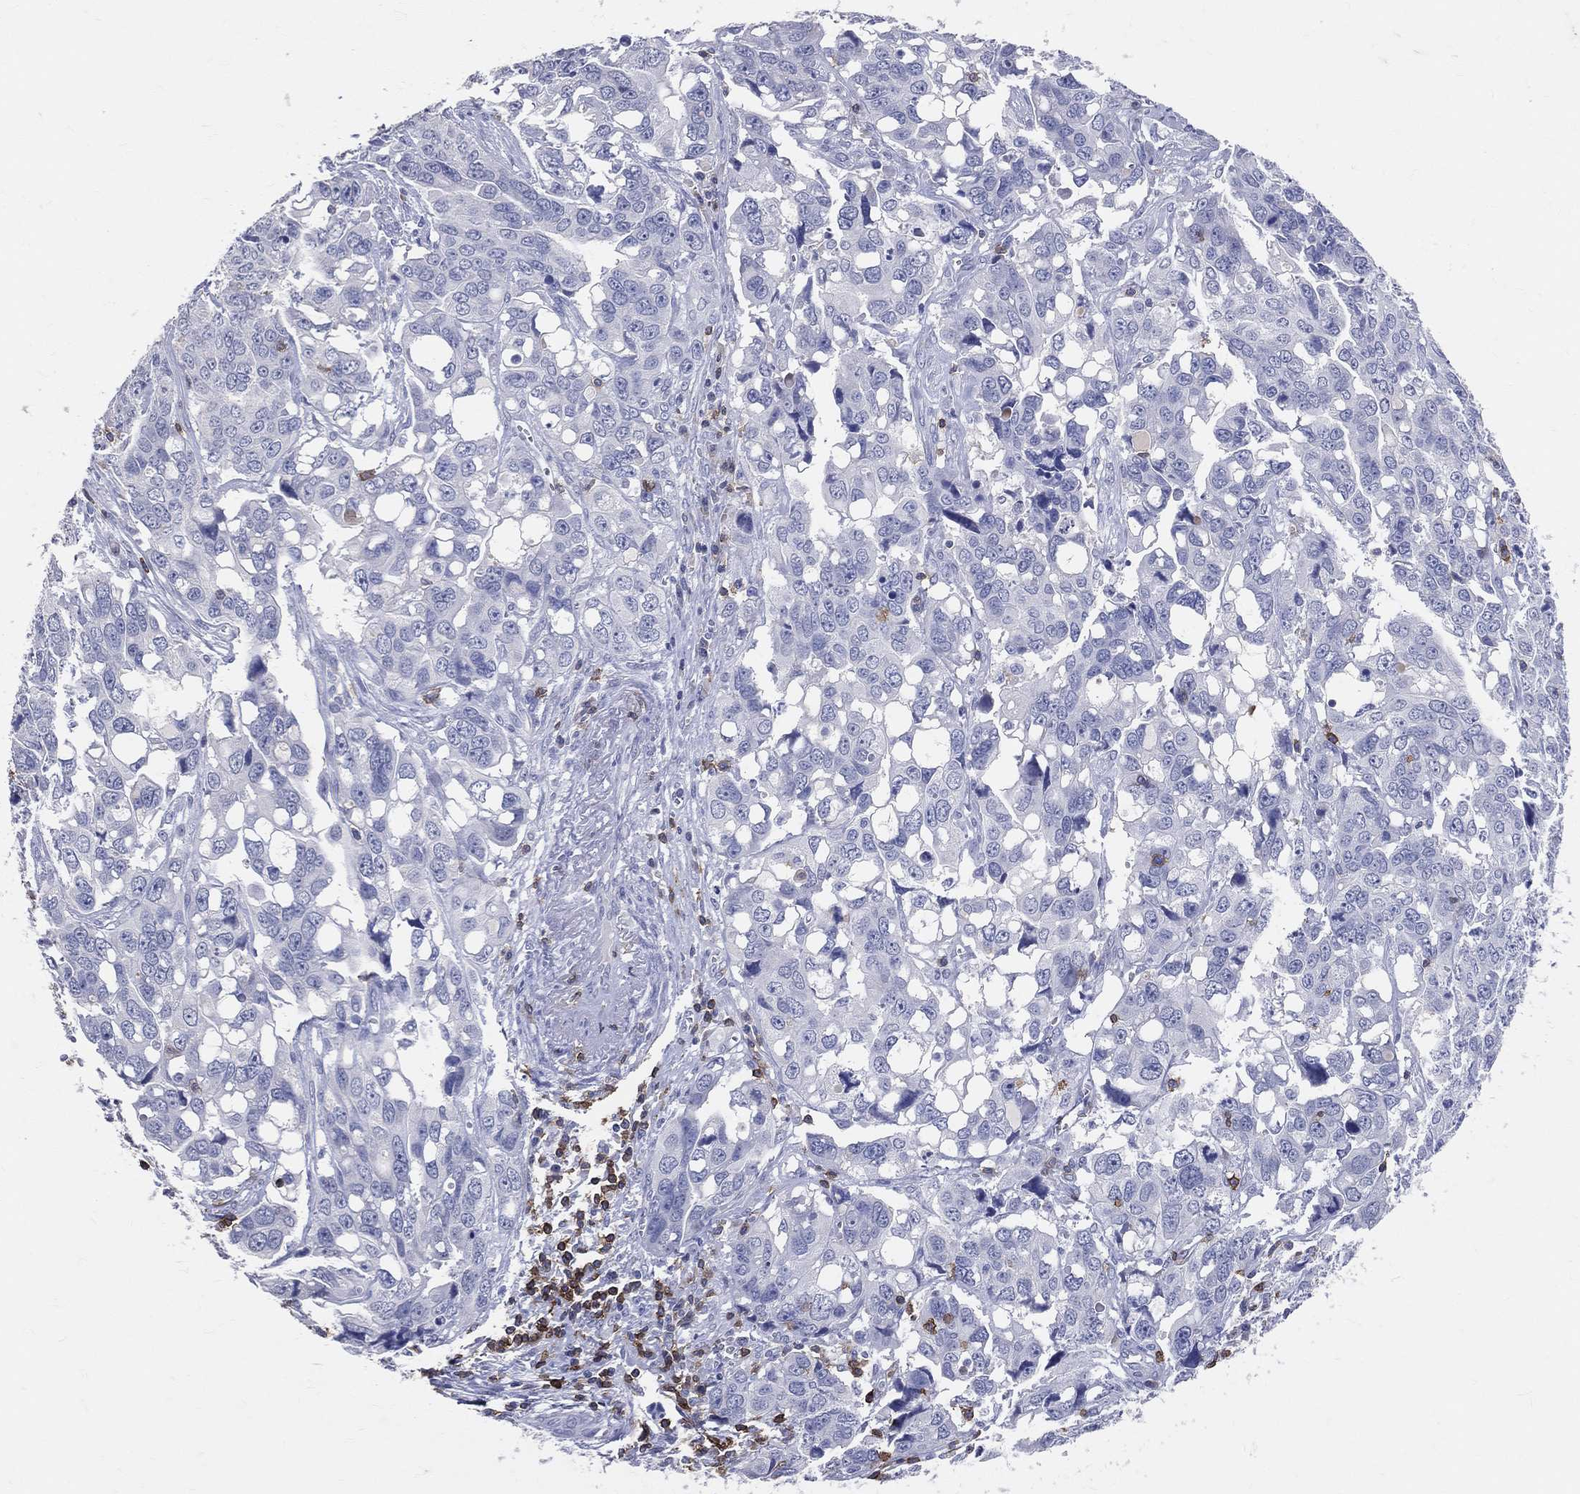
{"staining": {"intensity": "negative", "quantity": "none", "location": "none"}, "tissue": "ovarian cancer", "cell_type": "Tumor cells", "image_type": "cancer", "snomed": [{"axis": "morphology", "description": "Carcinoma, endometroid"}, {"axis": "topography", "description": "Ovary"}], "caption": "IHC of ovarian cancer shows no positivity in tumor cells.", "gene": "LAT", "patient": {"sex": "female", "age": 78}}